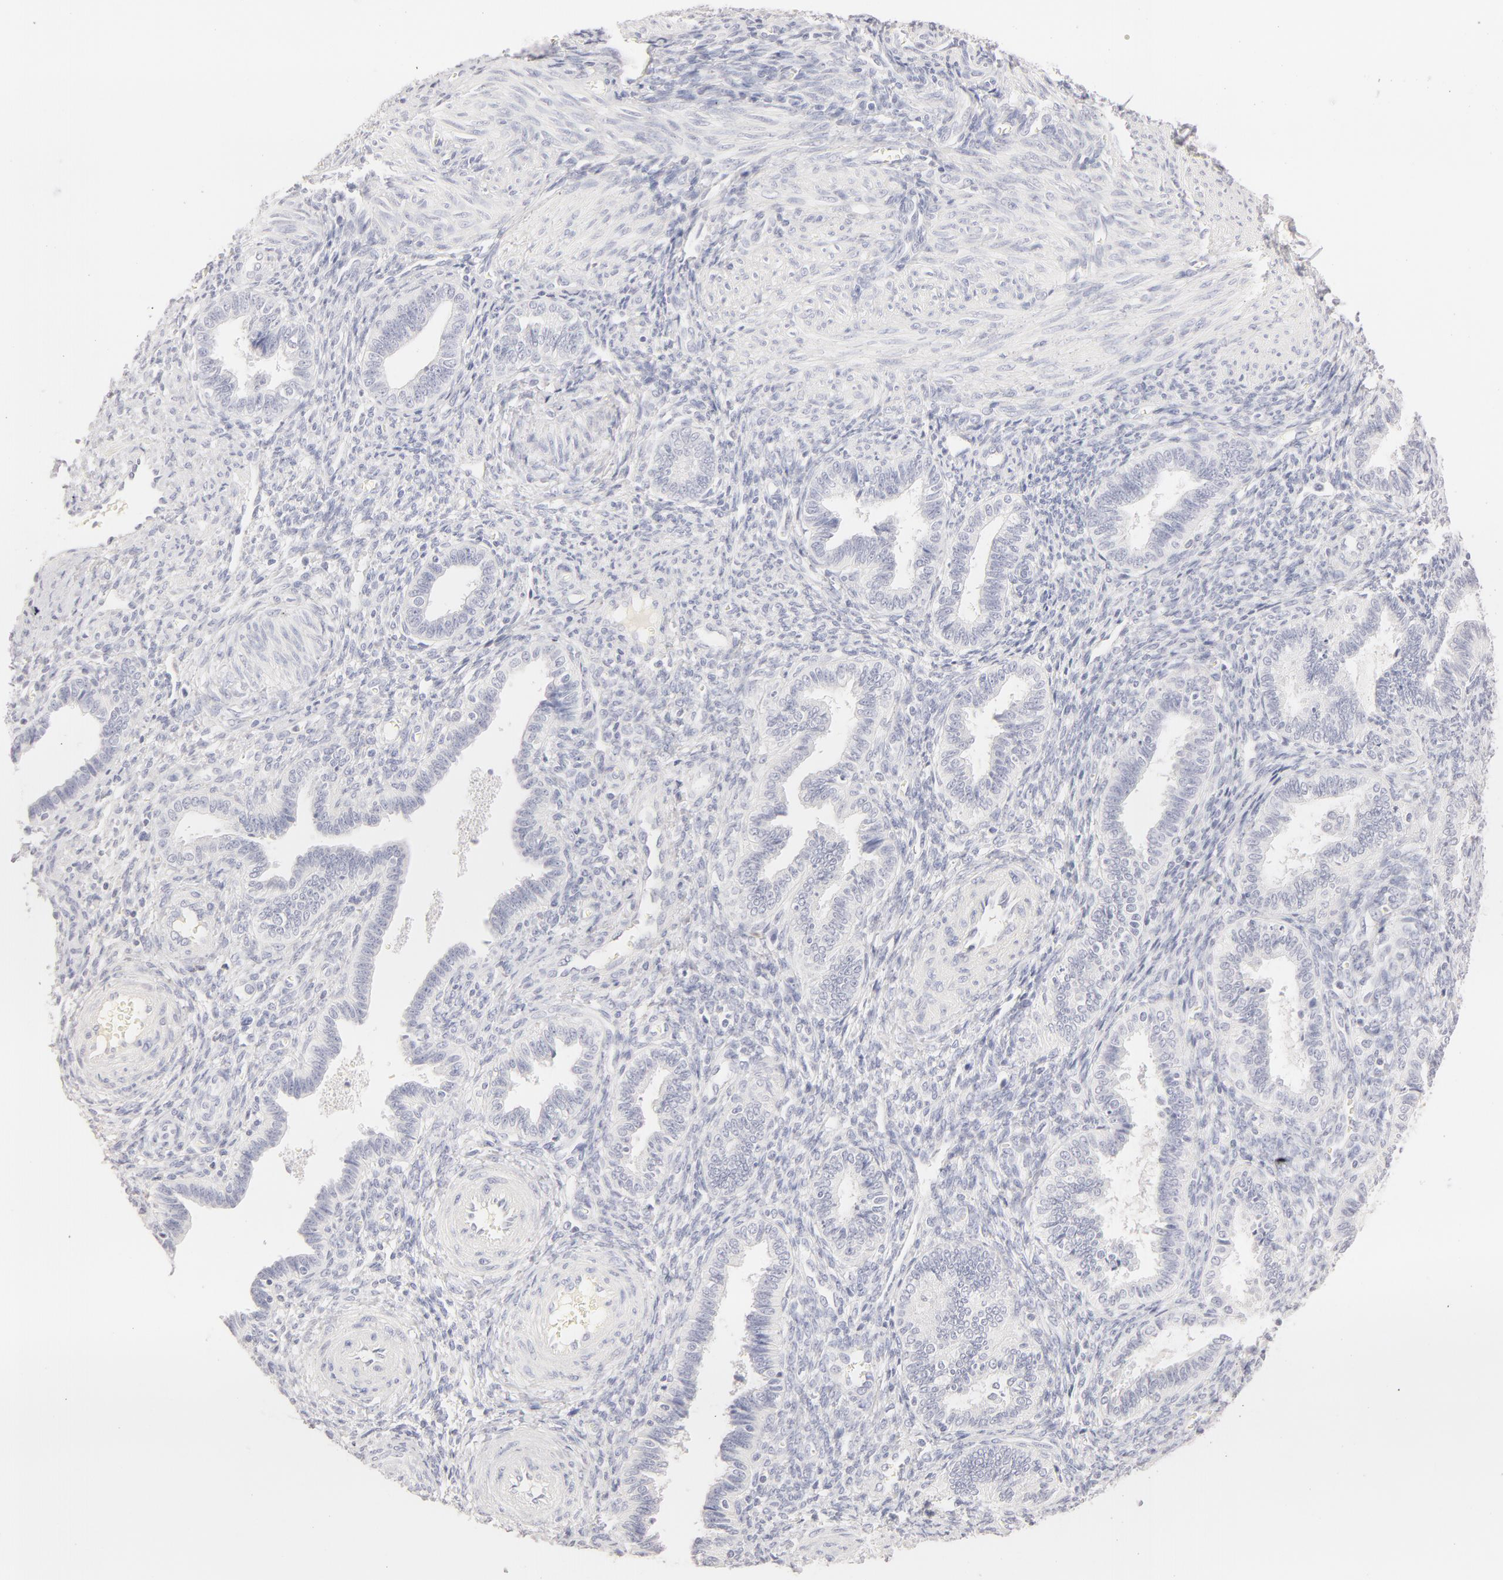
{"staining": {"intensity": "negative", "quantity": "none", "location": "none"}, "tissue": "endometrium", "cell_type": "Cells in endometrial stroma", "image_type": "normal", "snomed": [{"axis": "morphology", "description": "Normal tissue, NOS"}, {"axis": "topography", "description": "Endometrium"}], "caption": "Immunohistochemistry image of normal human endometrium stained for a protein (brown), which demonstrates no expression in cells in endometrial stroma. (DAB (3,3'-diaminobenzidine) immunohistochemistry, high magnification).", "gene": "LGALS7B", "patient": {"sex": "female", "age": 36}}